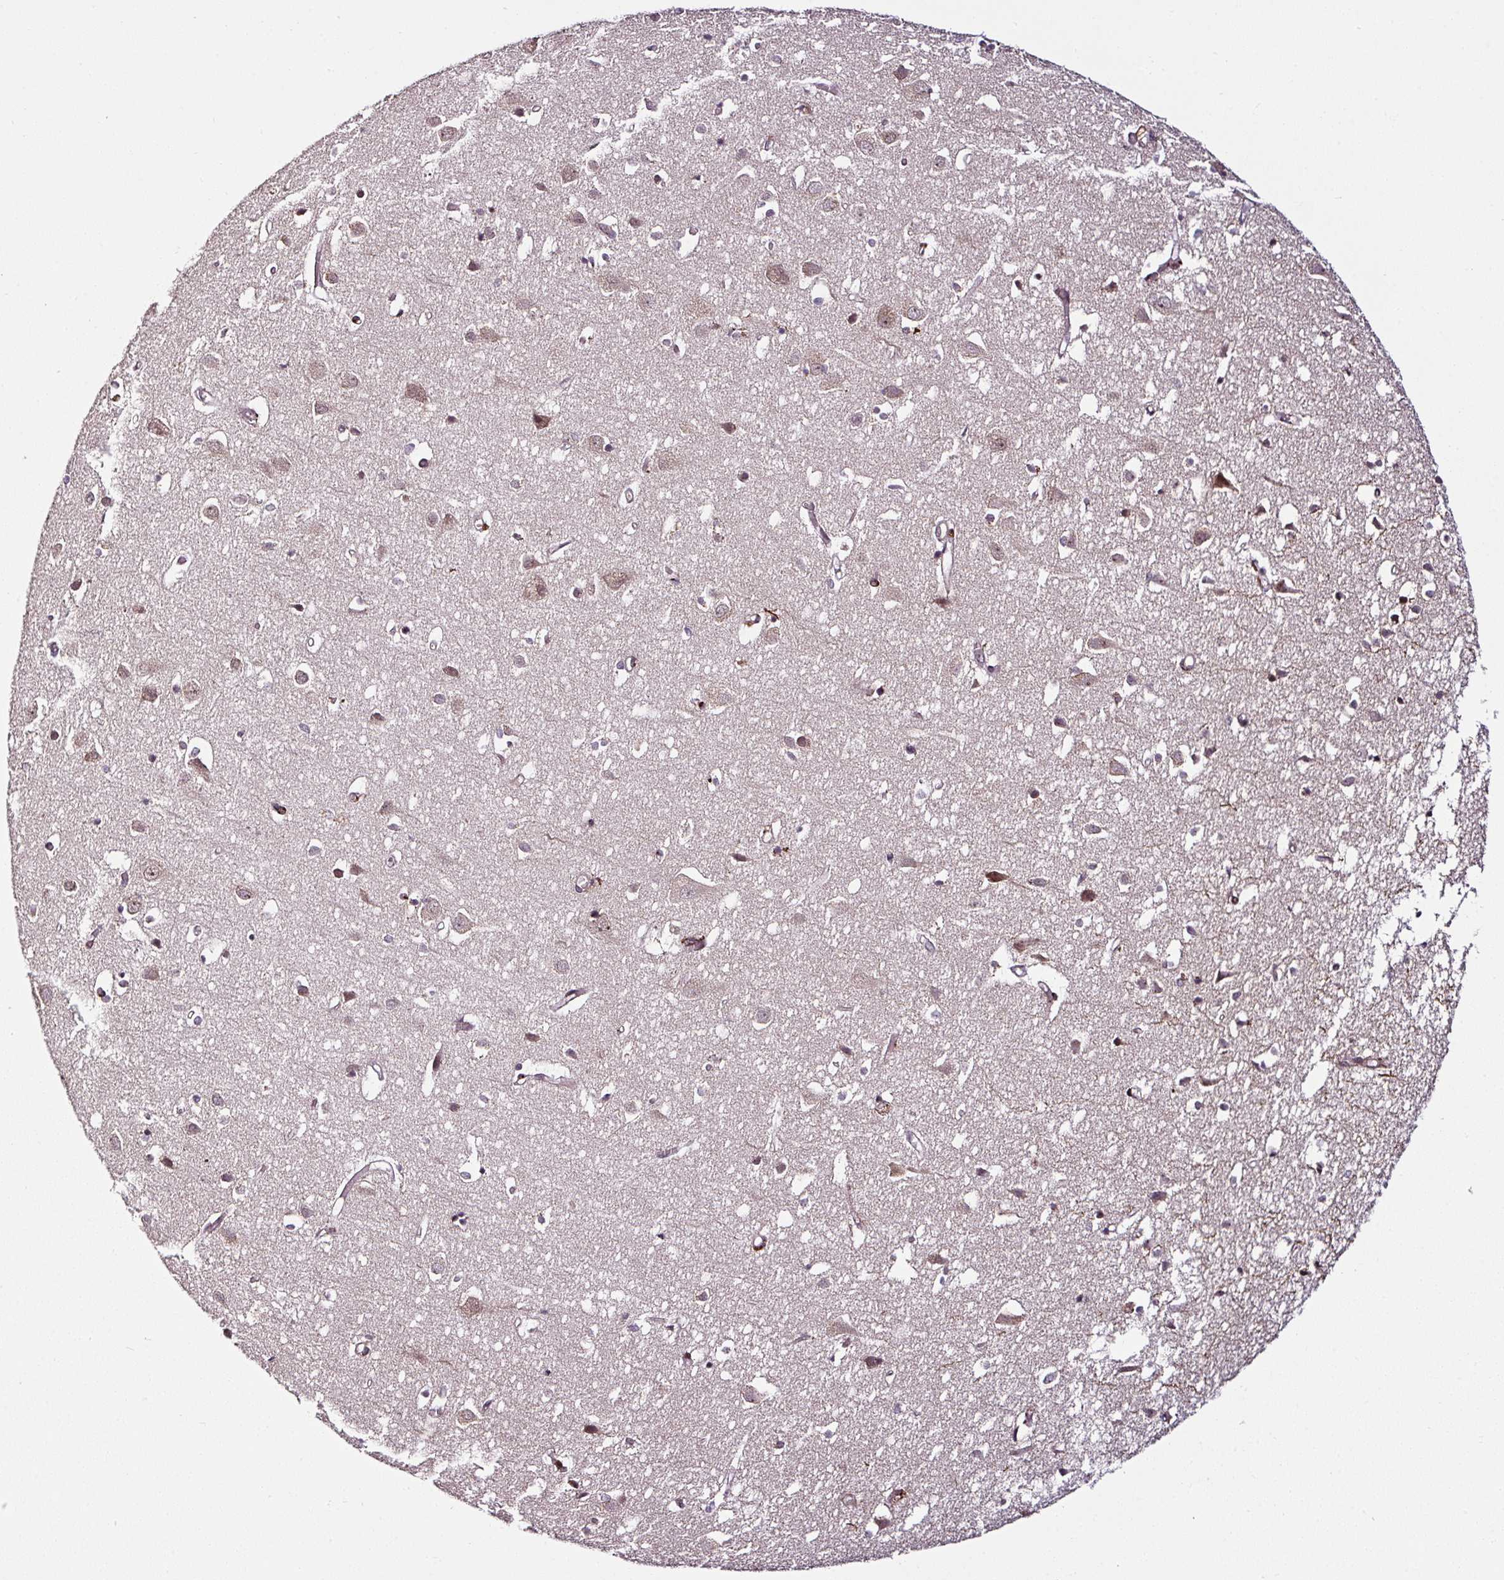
{"staining": {"intensity": "moderate", "quantity": ">75%", "location": "cytoplasmic/membranous,nuclear"}, "tissue": "cerebral cortex", "cell_type": "Endothelial cells", "image_type": "normal", "snomed": [{"axis": "morphology", "description": "Normal tissue, NOS"}, {"axis": "topography", "description": "Cerebral cortex"}], "caption": "Immunohistochemical staining of unremarkable cerebral cortex exhibits moderate cytoplasmic/membranous,nuclear protein staining in approximately >75% of endothelial cells.", "gene": "COPRS", "patient": {"sex": "male", "age": 70}}